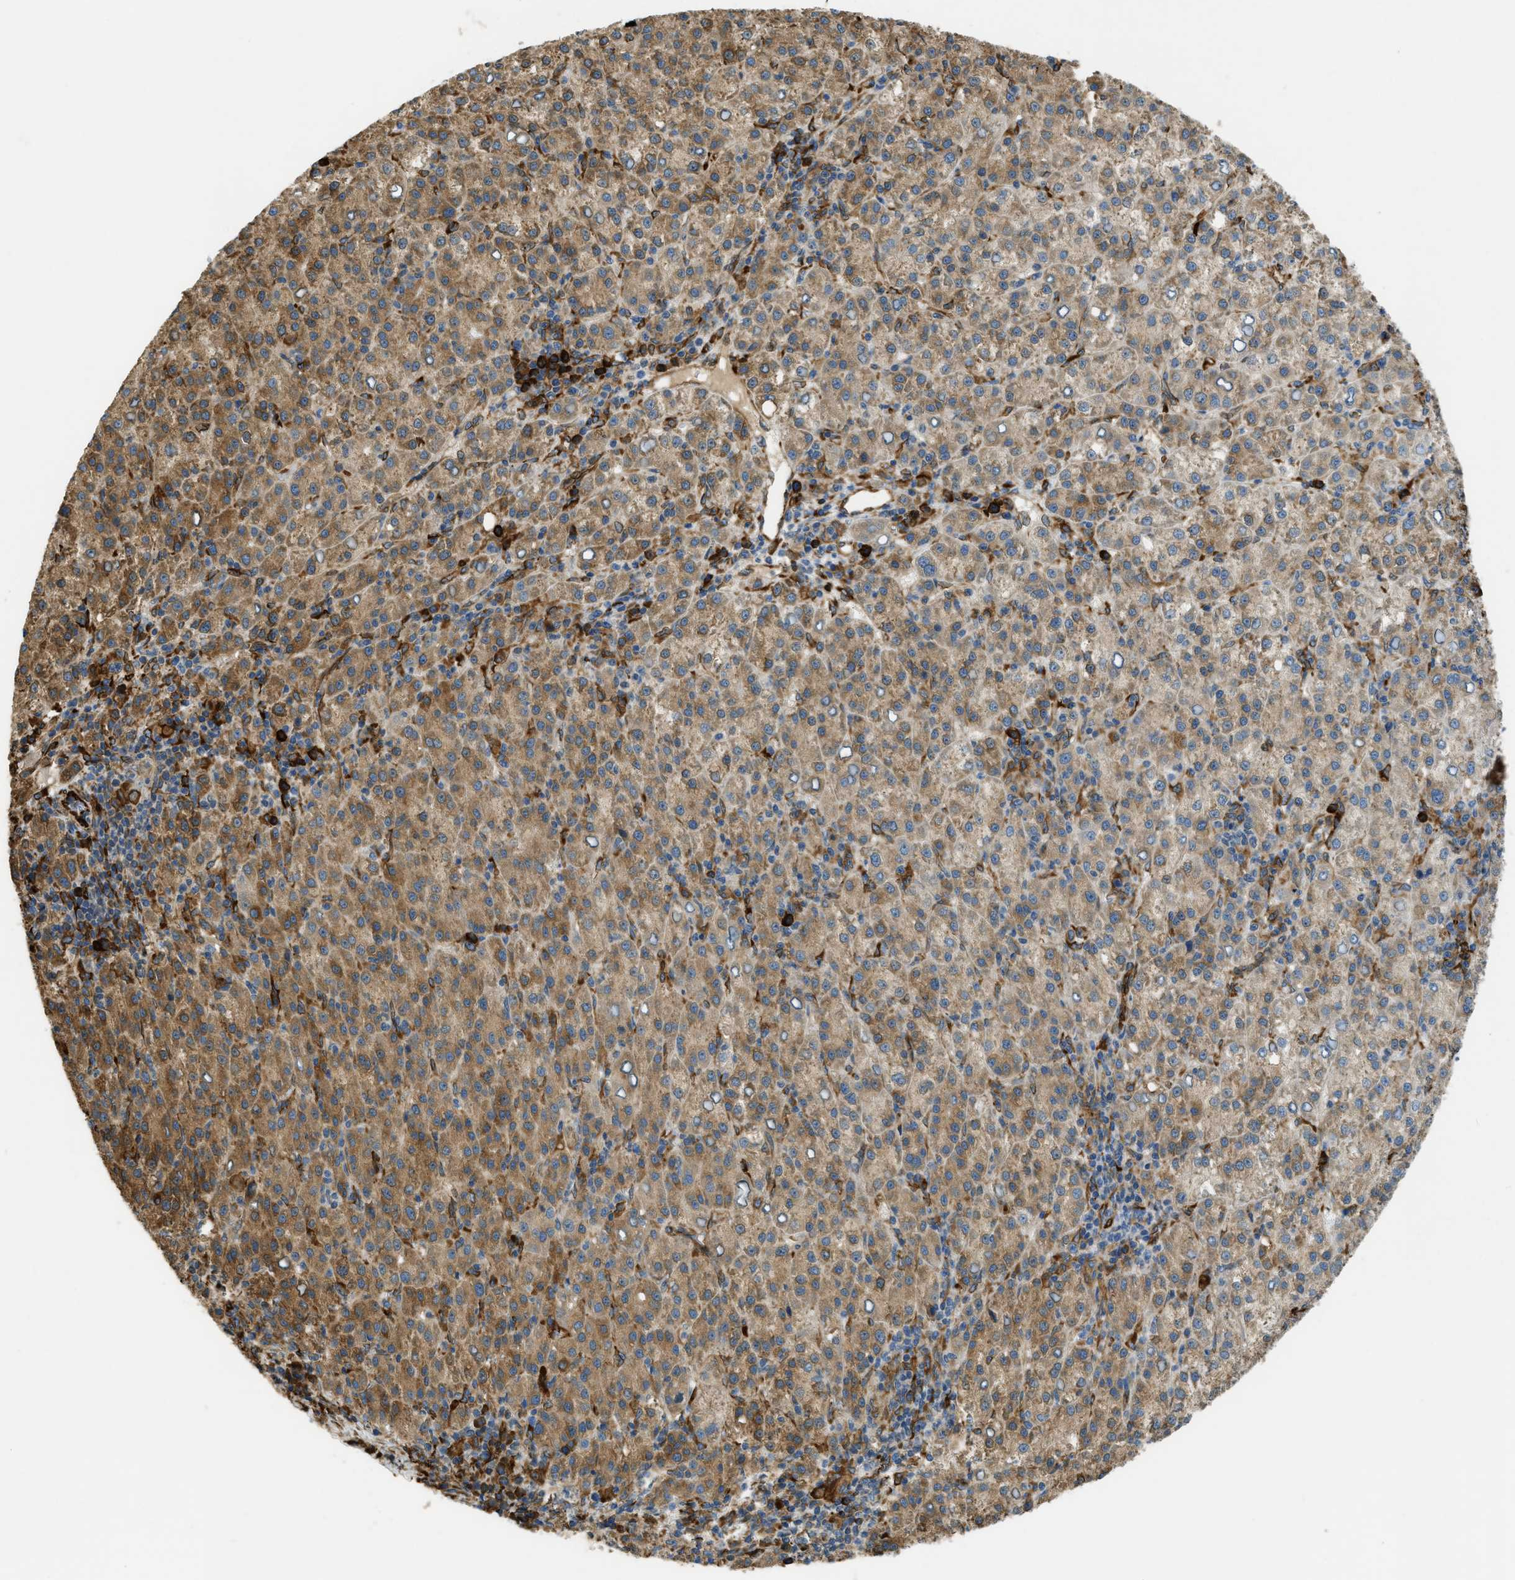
{"staining": {"intensity": "moderate", "quantity": ">75%", "location": "cytoplasmic/membranous"}, "tissue": "liver cancer", "cell_type": "Tumor cells", "image_type": "cancer", "snomed": [{"axis": "morphology", "description": "Carcinoma, Hepatocellular, NOS"}, {"axis": "topography", "description": "Liver"}], "caption": "Liver cancer (hepatocellular carcinoma) was stained to show a protein in brown. There is medium levels of moderate cytoplasmic/membranous positivity in approximately >75% of tumor cells.", "gene": "BEX3", "patient": {"sex": "female", "age": 58}}